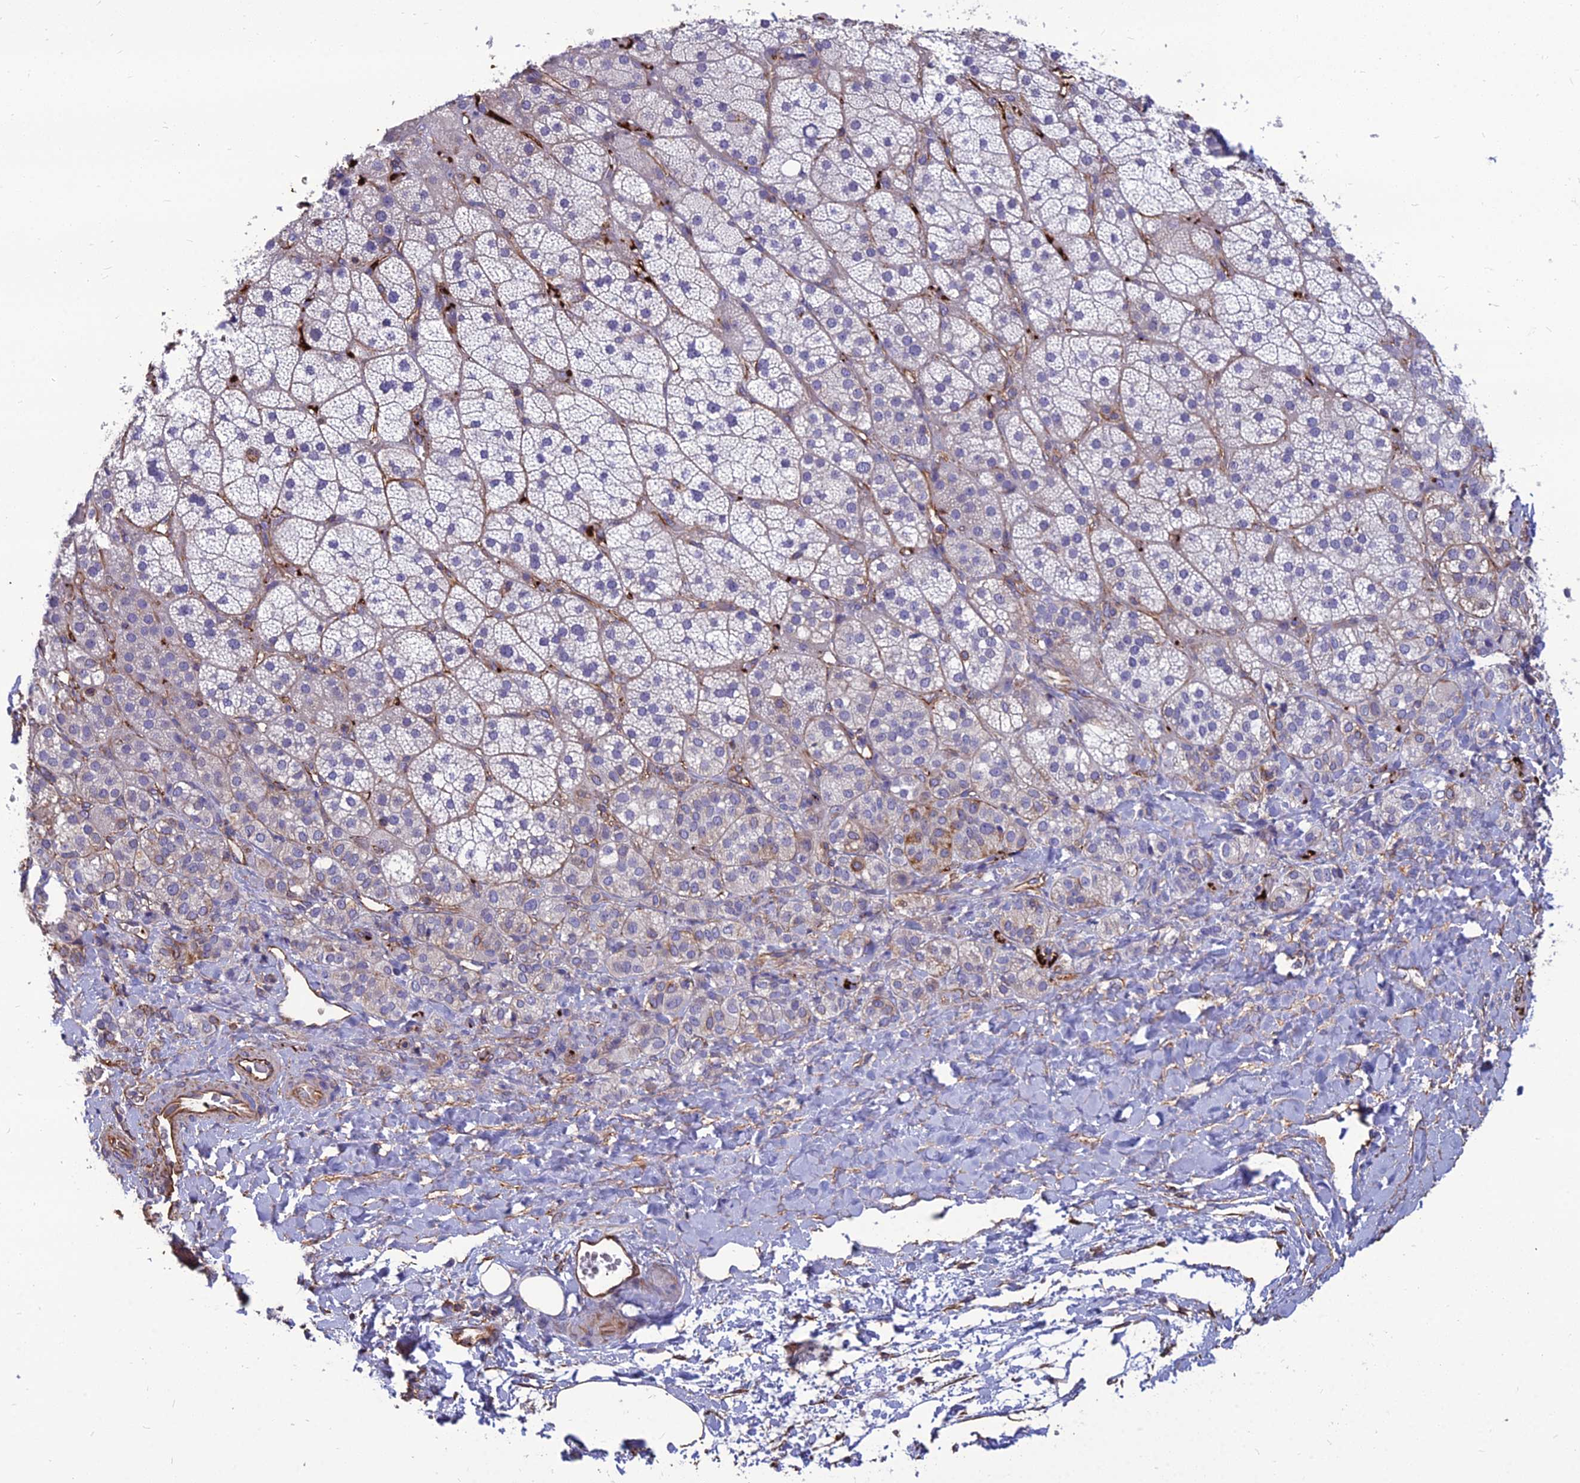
{"staining": {"intensity": "moderate", "quantity": "<25%", "location": "cytoplasmic/membranous"}, "tissue": "adrenal gland", "cell_type": "Glandular cells", "image_type": "normal", "snomed": [{"axis": "morphology", "description": "Normal tissue, NOS"}, {"axis": "topography", "description": "Adrenal gland"}], "caption": "Adrenal gland stained with a brown dye shows moderate cytoplasmic/membranous positive positivity in about <25% of glandular cells.", "gene": "PSMD11", "patient": {"sex": "male", "age": 57}}